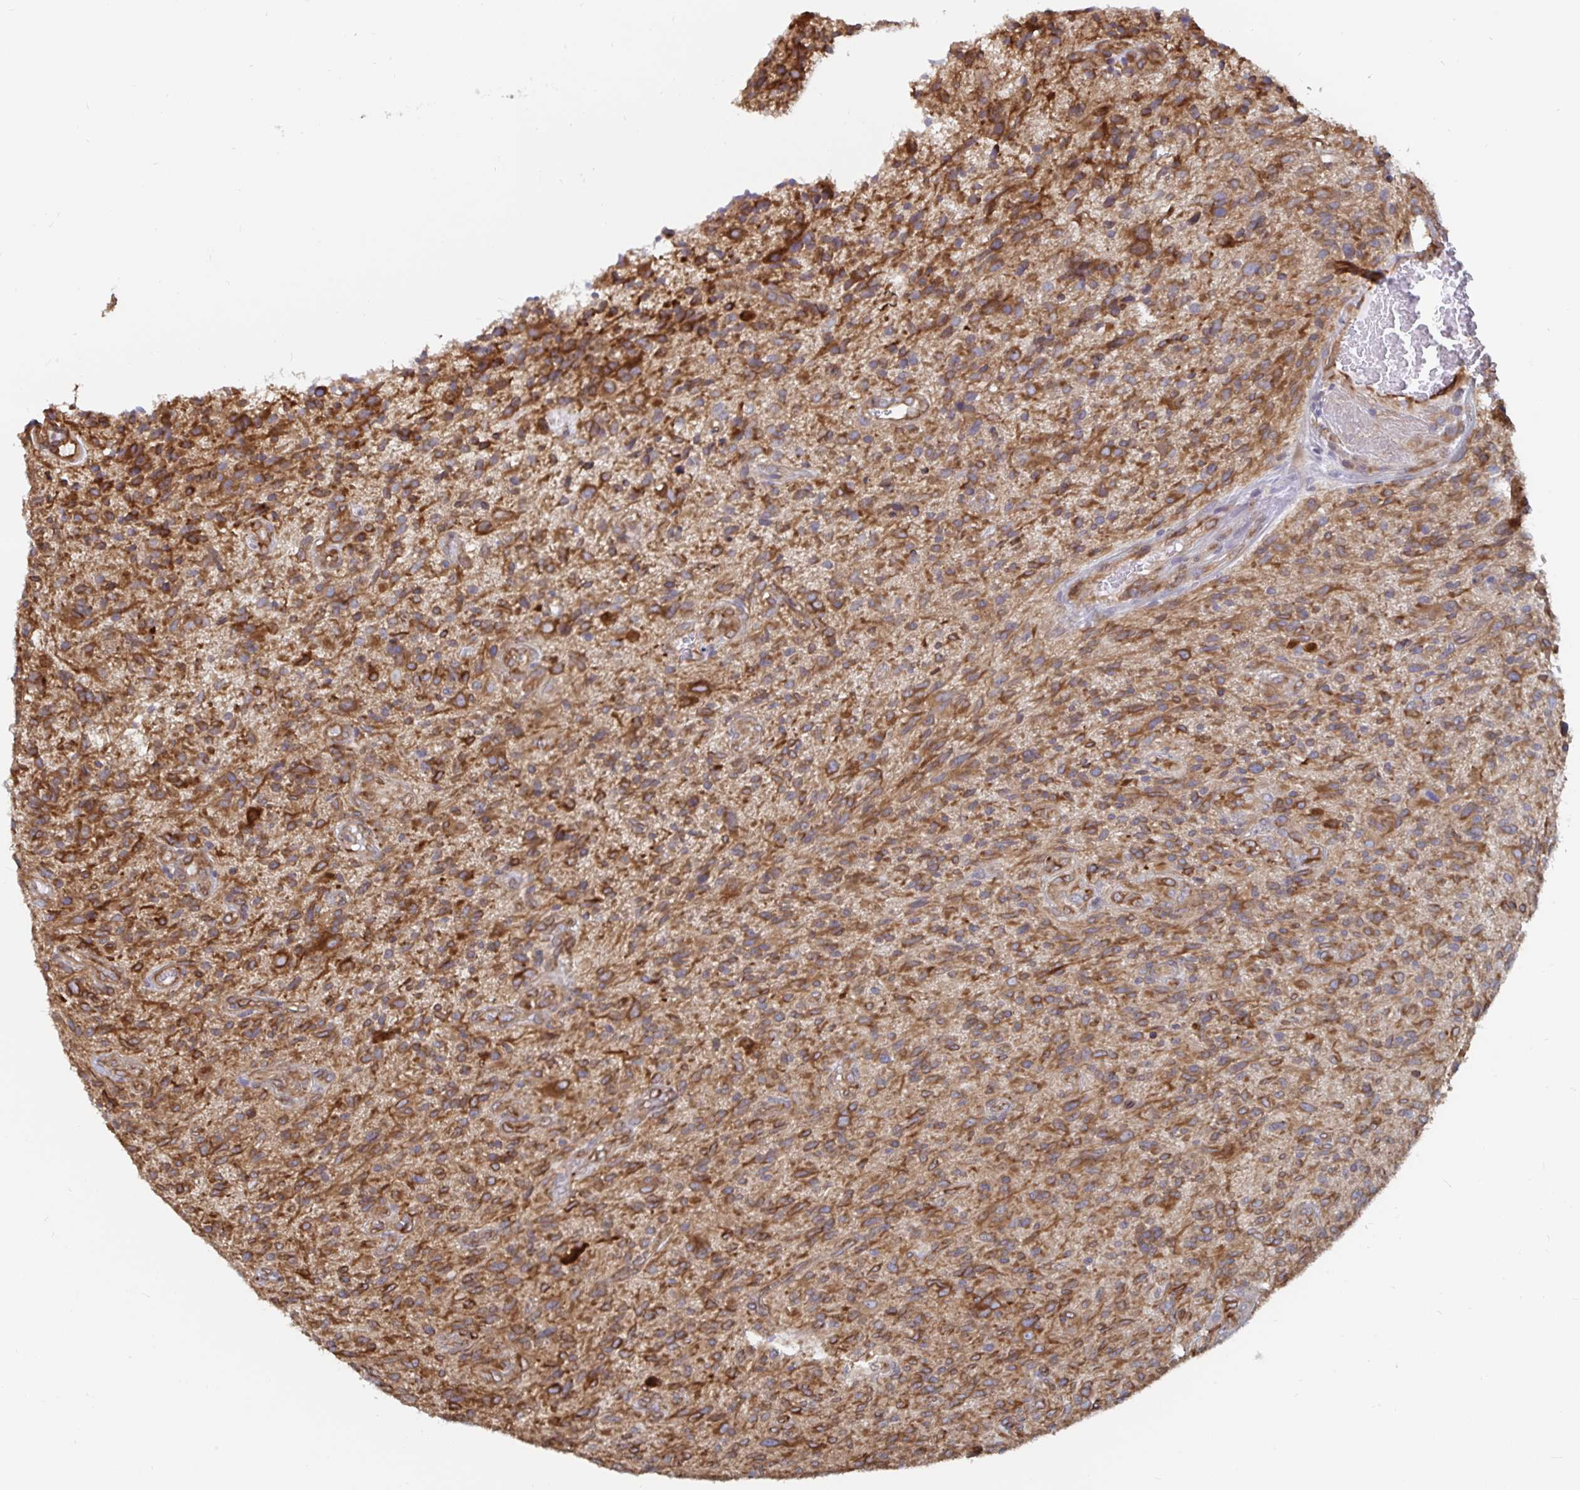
{"staining": {"intensity": "moderate", "quantity": ">75%", "location": "cytoplasmic/membranous"}, "tissue": "glioma", "cell_type": "Tumor cells", "image_type": "cancer", "snomed": [{"axis": "morphology", "description": "Glioma, malignant, High grade"}, {"axis": "topography", "description": "Brain"}], "caption": "Glioma stained with IHC displays moderate cytoplasmic/membranous expression in about >75% of tumor cells. (DAB = brown stain, brightfield microscopy at high magnification).", "gene": "BCAP29", "patient": {"sex": "male", "age": 75}}